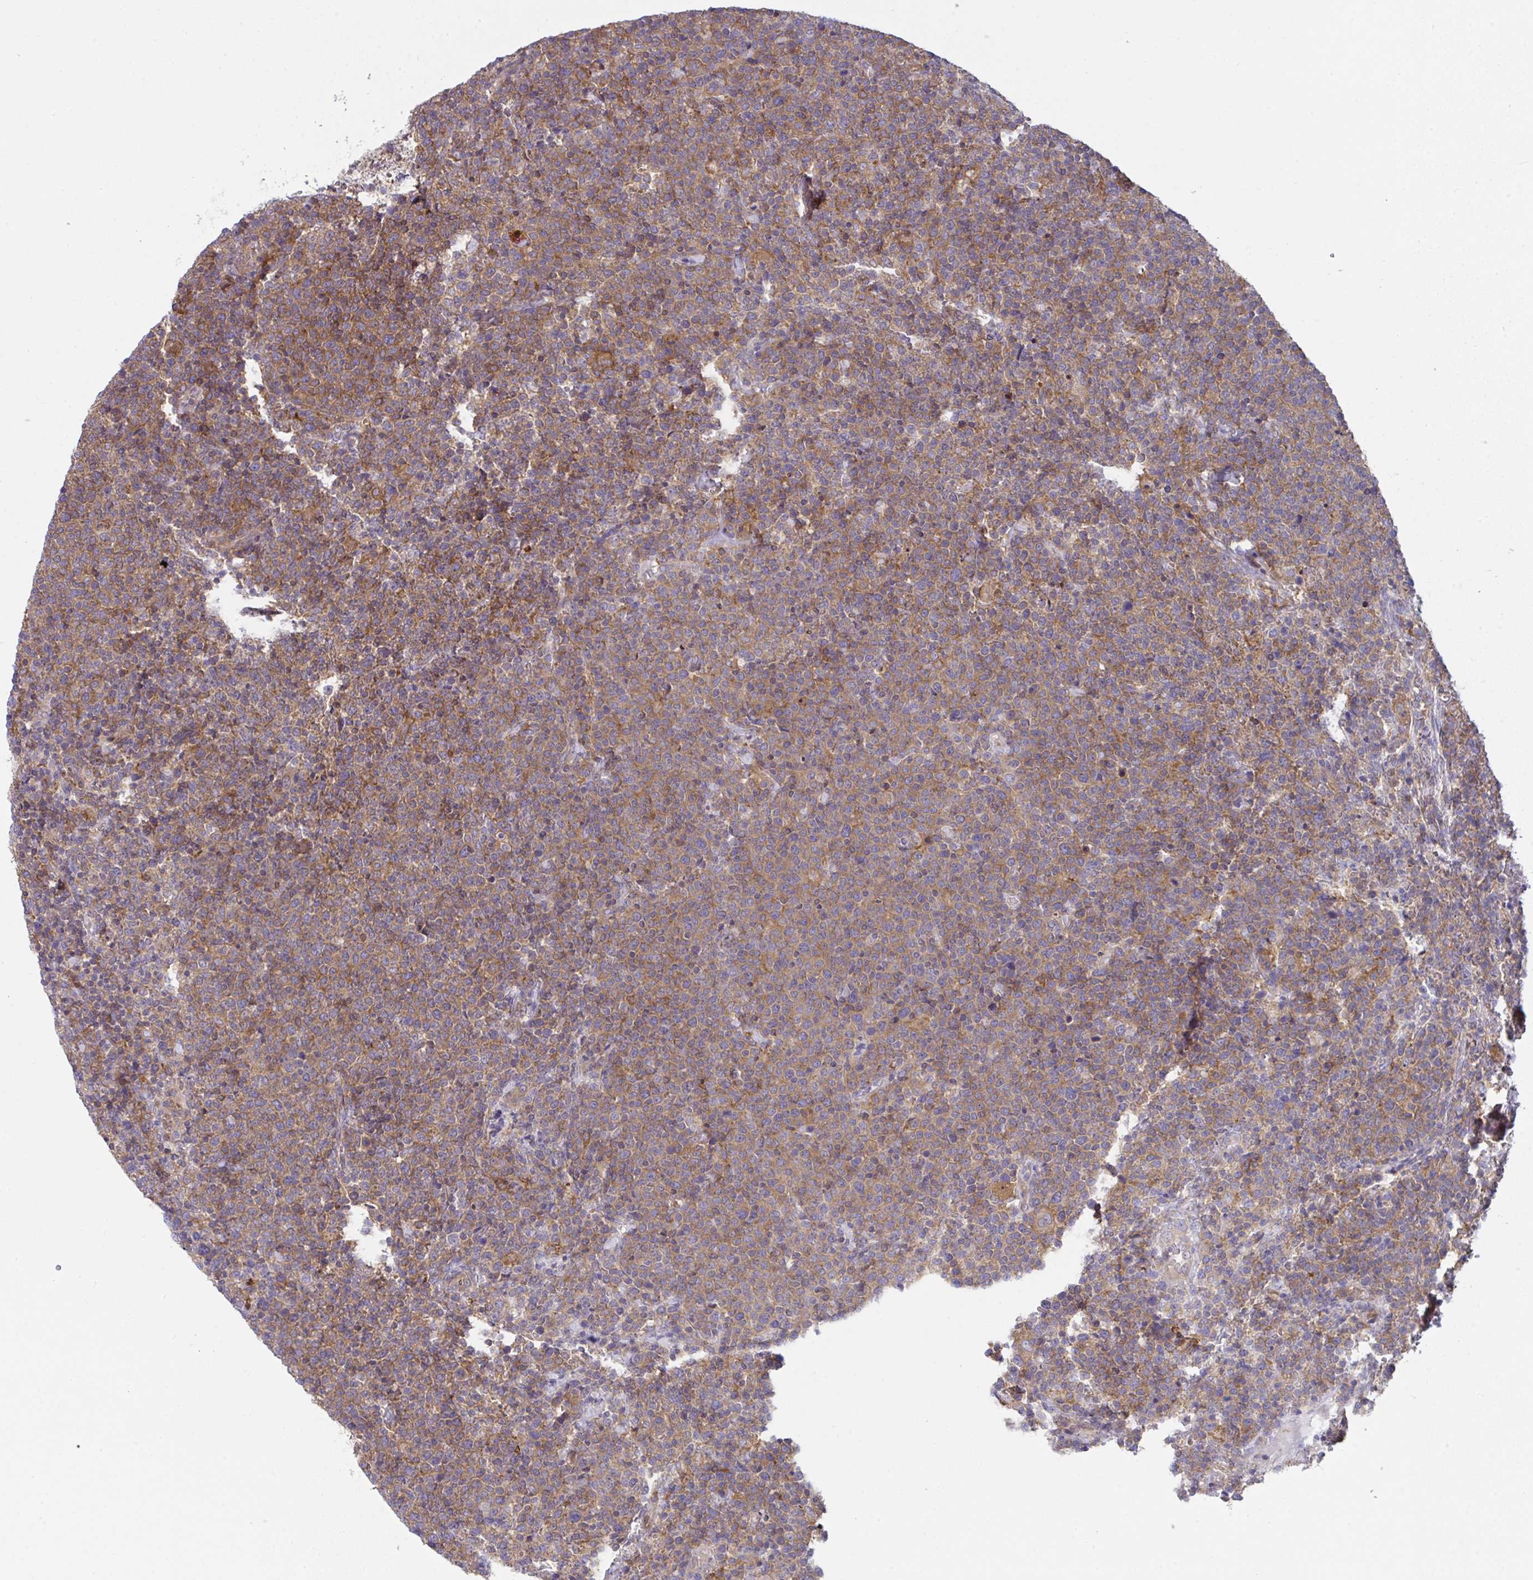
{"staining": {"intensity": "moderate", "quantity": ">75%", "location": "cytoplasmic/membranous"}, "tissue": "lymphoma", "cell_type": "Tumor cells", "image_type": "cancer", "snomed": [{"axis": "morphology", "description": "Malignant lymphoma, non-Hodgkin's type, High grade"}, {"axis": "topography", "description": "Lymph node"}], "caption": "This micrograph shows immunohistochemistry staining of lymphoma, with medium moderate cytoplasmic/membranous expression in about >75% of tumor cells.", "gene": "ALDH16A1", "patient": {"sex": "male", "age": 61}}